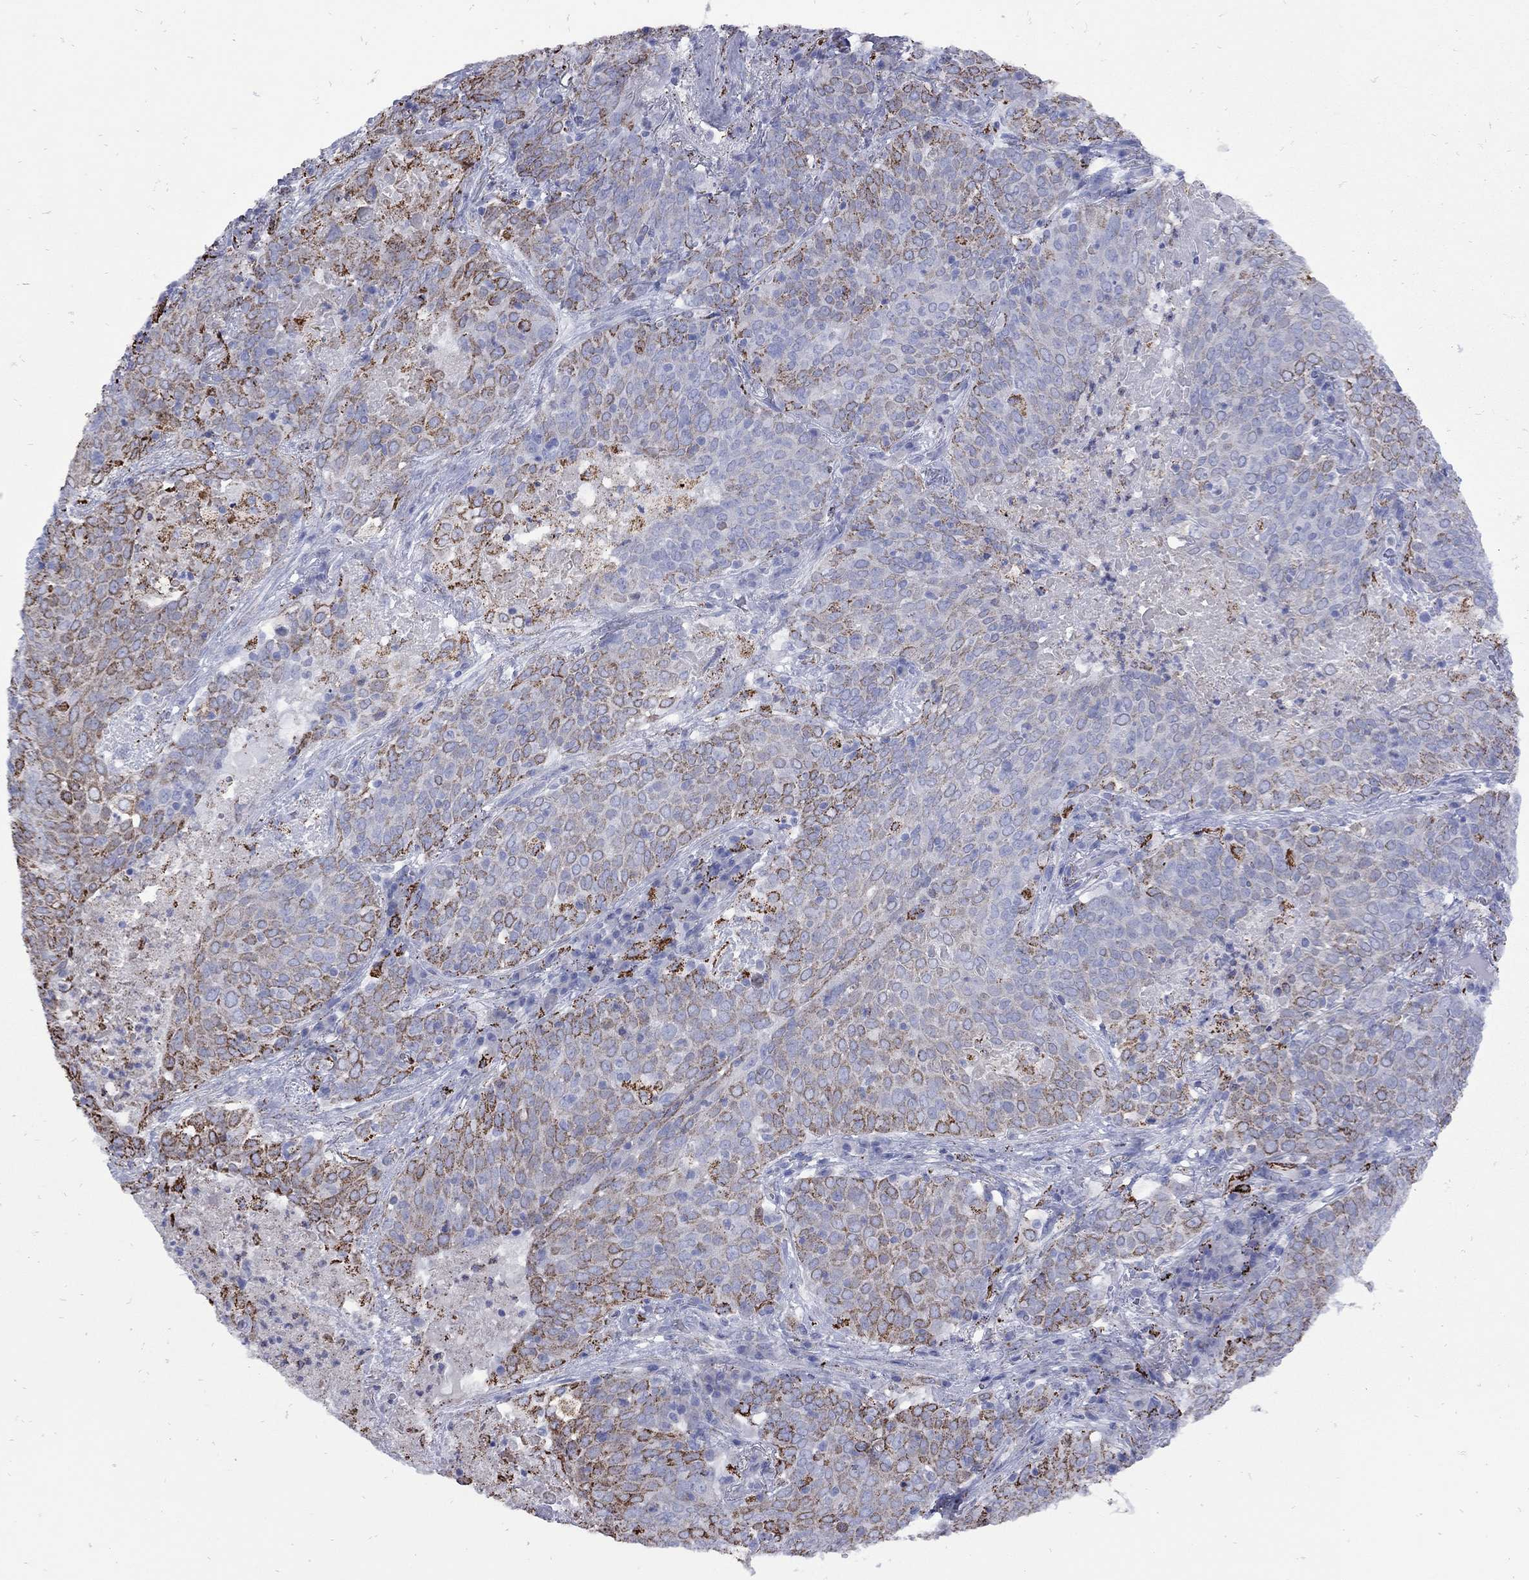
{"staining": {"intensity": "strong", "quantity": "<25%", "location": "cytoplasmic/membranous"}, "tissue": "lung cancer", "cell_type": "Tumor cells", "image_type": "cancer", "snomed": [{"axis": "morphology", "description": "Squamous cell carcinoma, NOS"}, {"axis": "topography", "description": "Lung"}], "caption": "Lung squamous cell carcinoma stained for a protein demonstrates strong cytoplasmic/membranous positivity in tumor cells.", "gene": "SESTD1", "patient": {"sex": "male", "age": 82}}